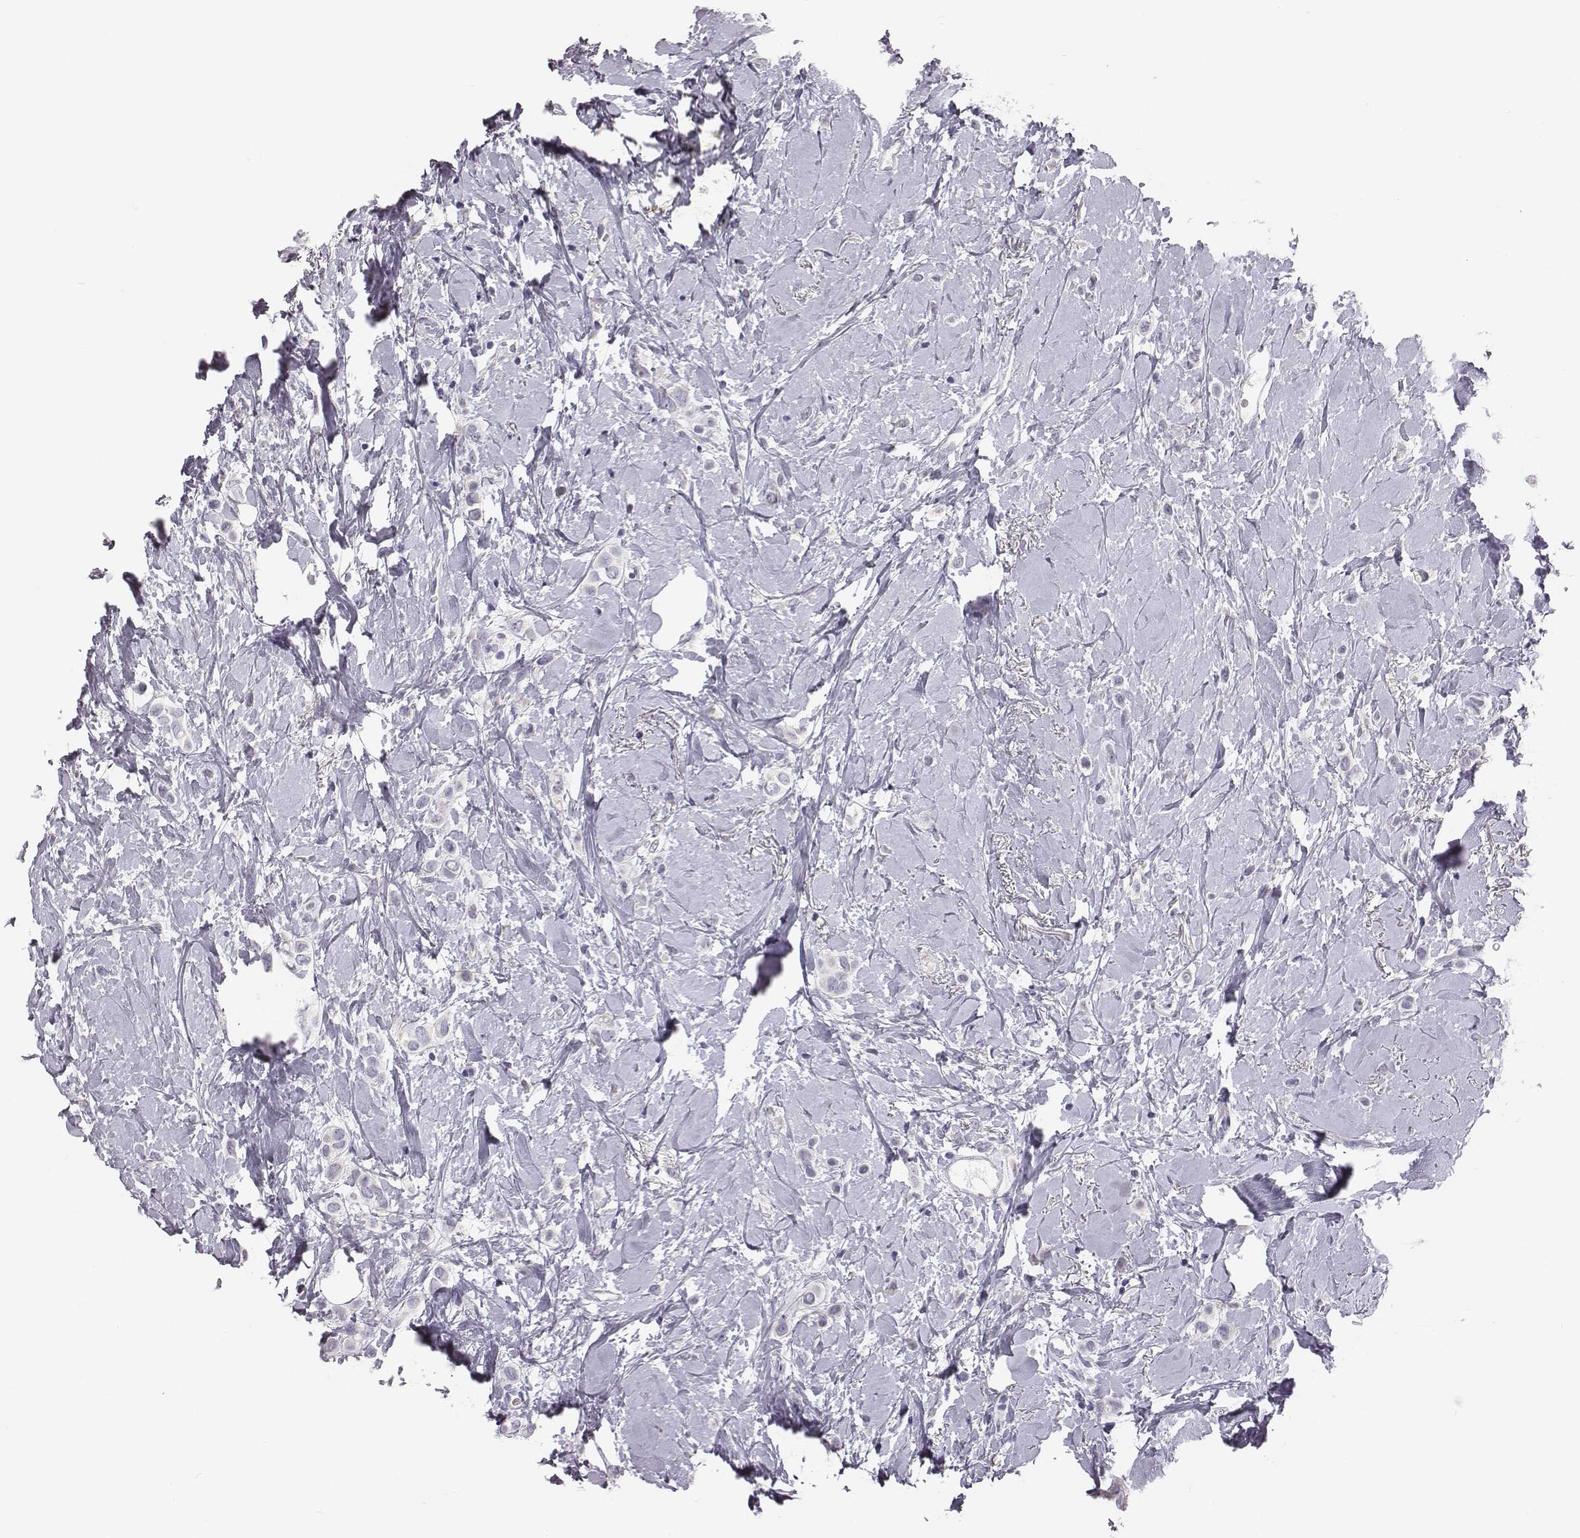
{"staining": {"intensity": "negative", "quantity": "none", "location": "none"}, "tissue": "breast cancer", "cell_type": "Tumor cells", "image_type": "cancer", "snomed": [{"axis": "morphology", "description": "Lobular carcinoma"}, {"axis": "topography", "description": "Breast"}], "caption": "The immunohistochemistry (IHC) image has no significant expression in tumor cells of lobular carcinoma (breast) tissue. (Immunohistochemistry, brightfield microscopy, high magnification).", "gene": "GUCA1A", "patient": {"sex": "female", "age": 66}}